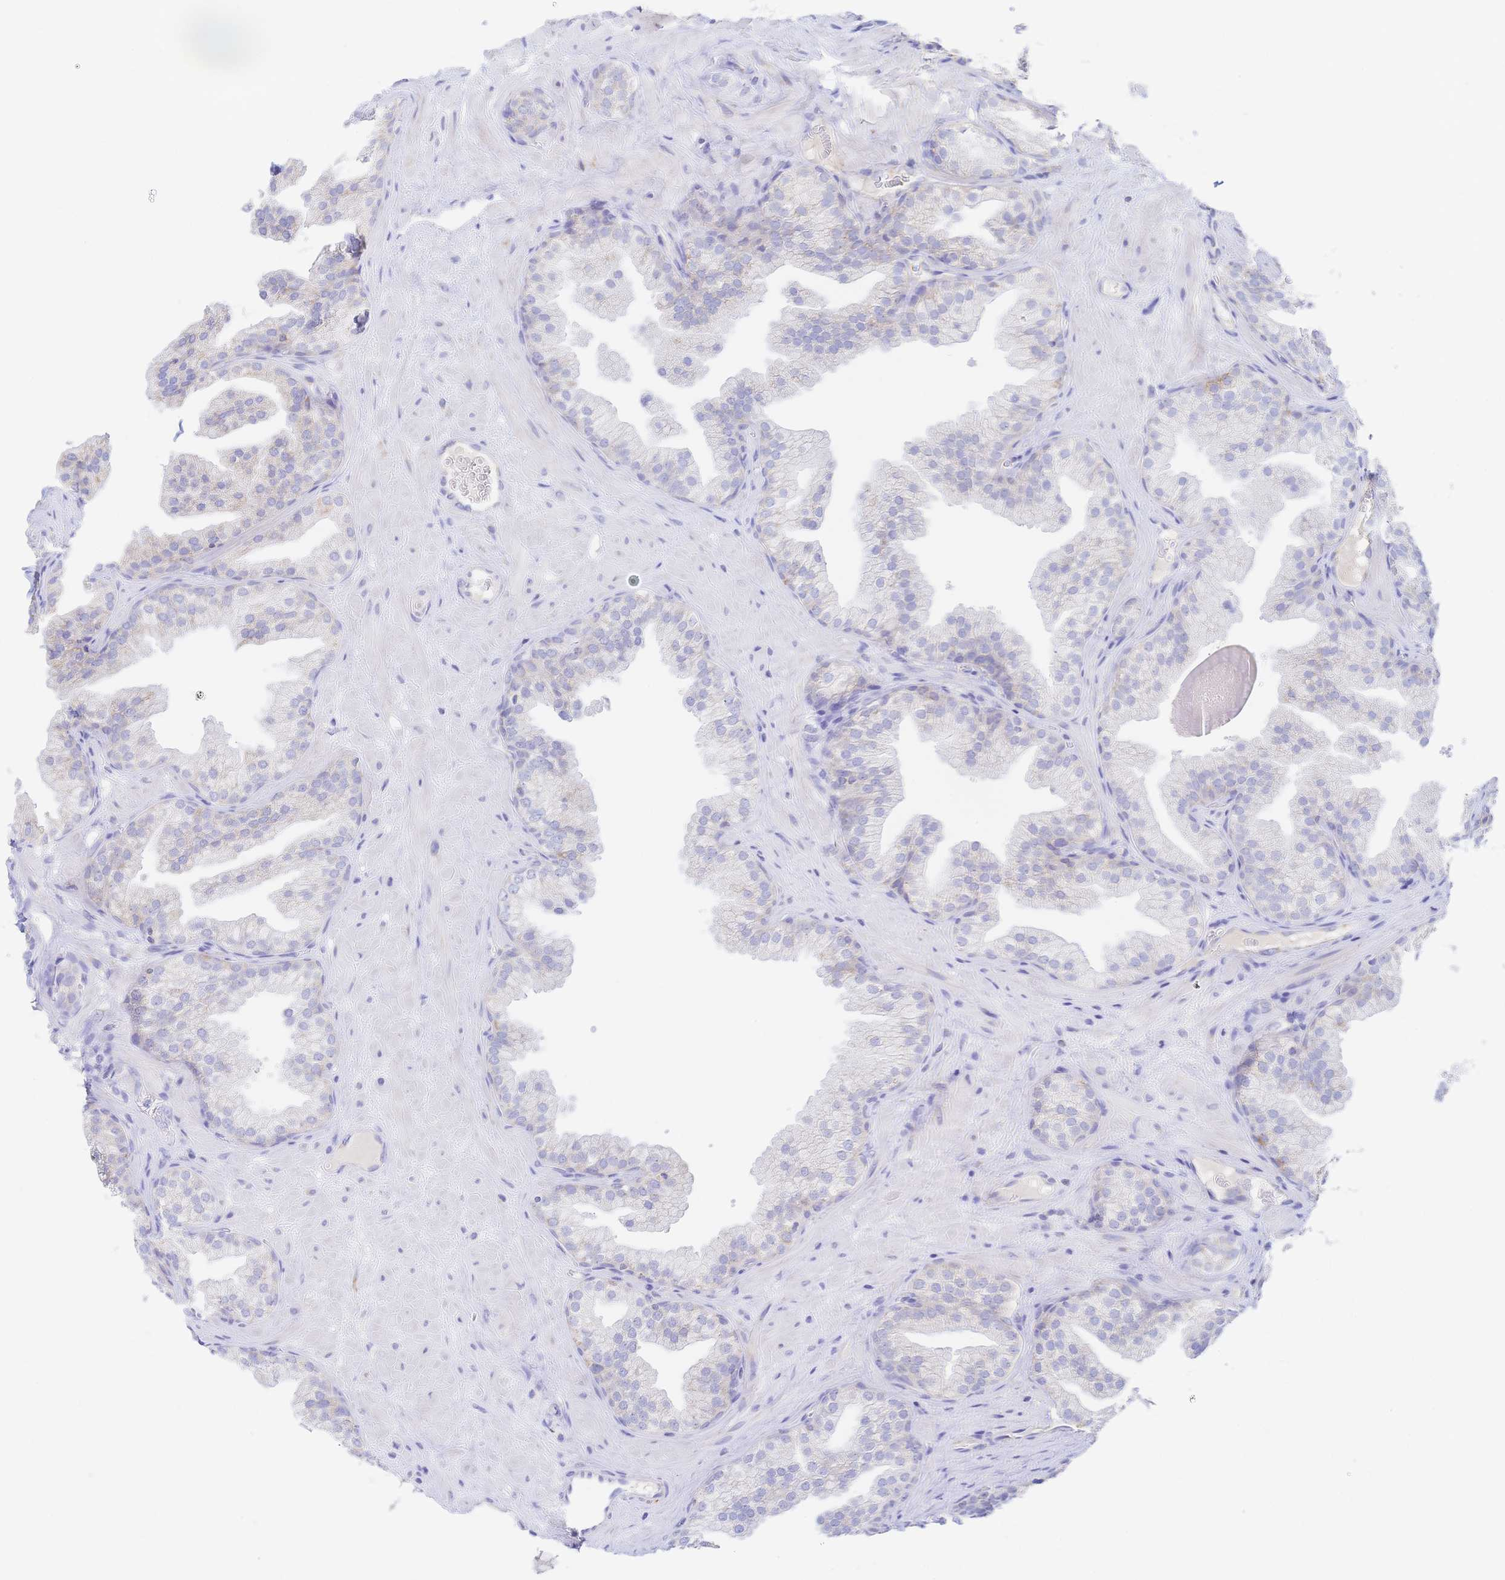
{"staining": {"intensity": "negative", "quantity": "none", "location": "none"}, "tissue": "prostate", "cell_type": "Glandular cells", "image_type": "normal", "snomed": [{"axis": "morphology", "description": "Normal tissue, NOS"}, {"axis": "topography", "description": "Prostate"}], "caption": "Normal prostate was stained to show a protein in brown. There is no significant expression in glandular cells.", "gene": "SYNGR4", "patient": {"sex": "male", "age": 37}}